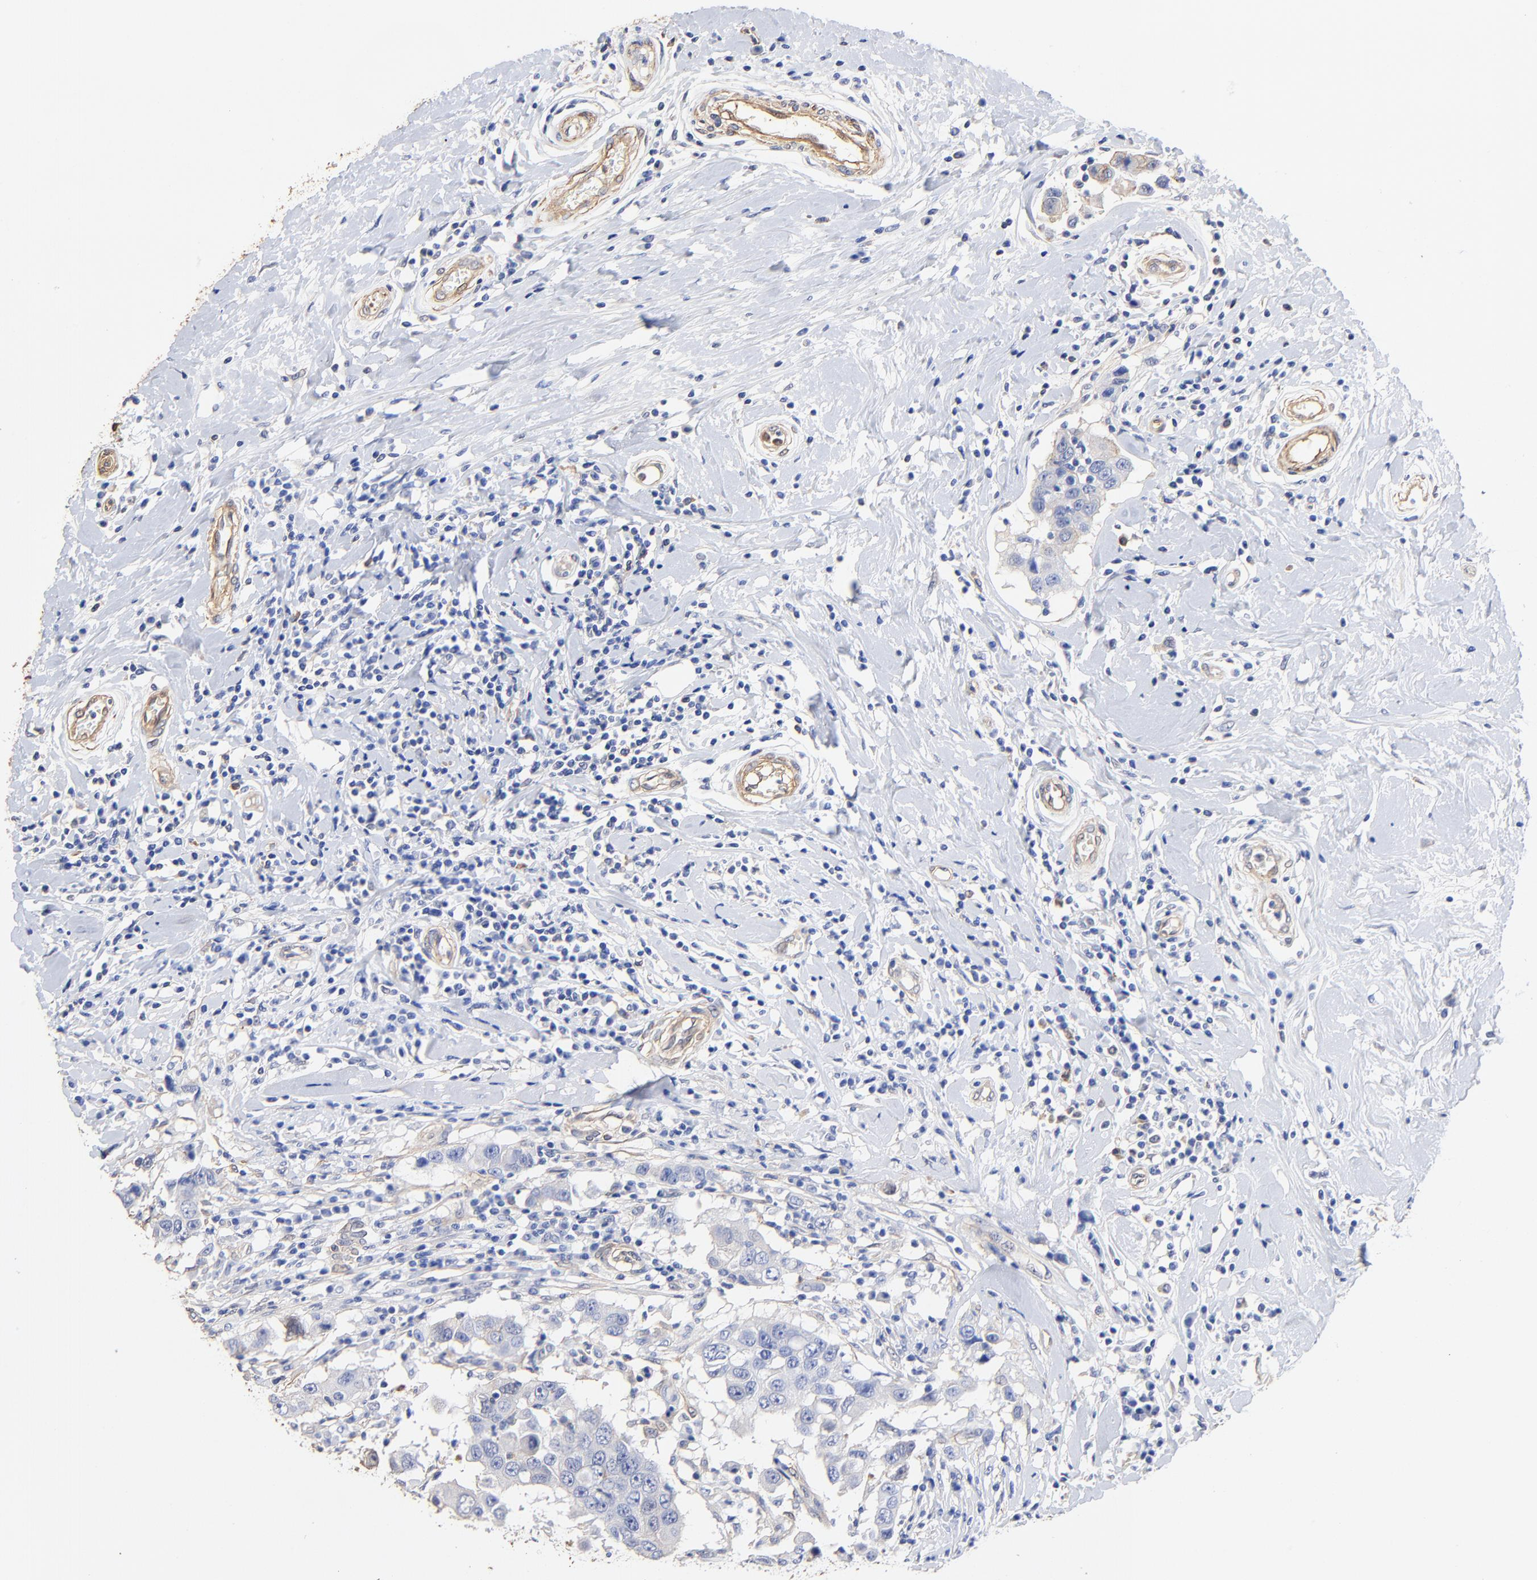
{"staining": {"intensity": "negative", "quantity": "none", "location": "none"}, "tissue": "breast cancer", "cell_type": "Tumor cells", "image_type": "cancer", "snomed": [{"axis": "morphology", "description": "Duct carcinoma"}, {"axis": "topography", "description": "Breast"}], "caption": "An image of human breast cancer (infiltrating ductal carcinoma) is negative for staining in tumor cells.", "gene": "TAGLN2", "patient": {"sex": "female", "age": 27}}